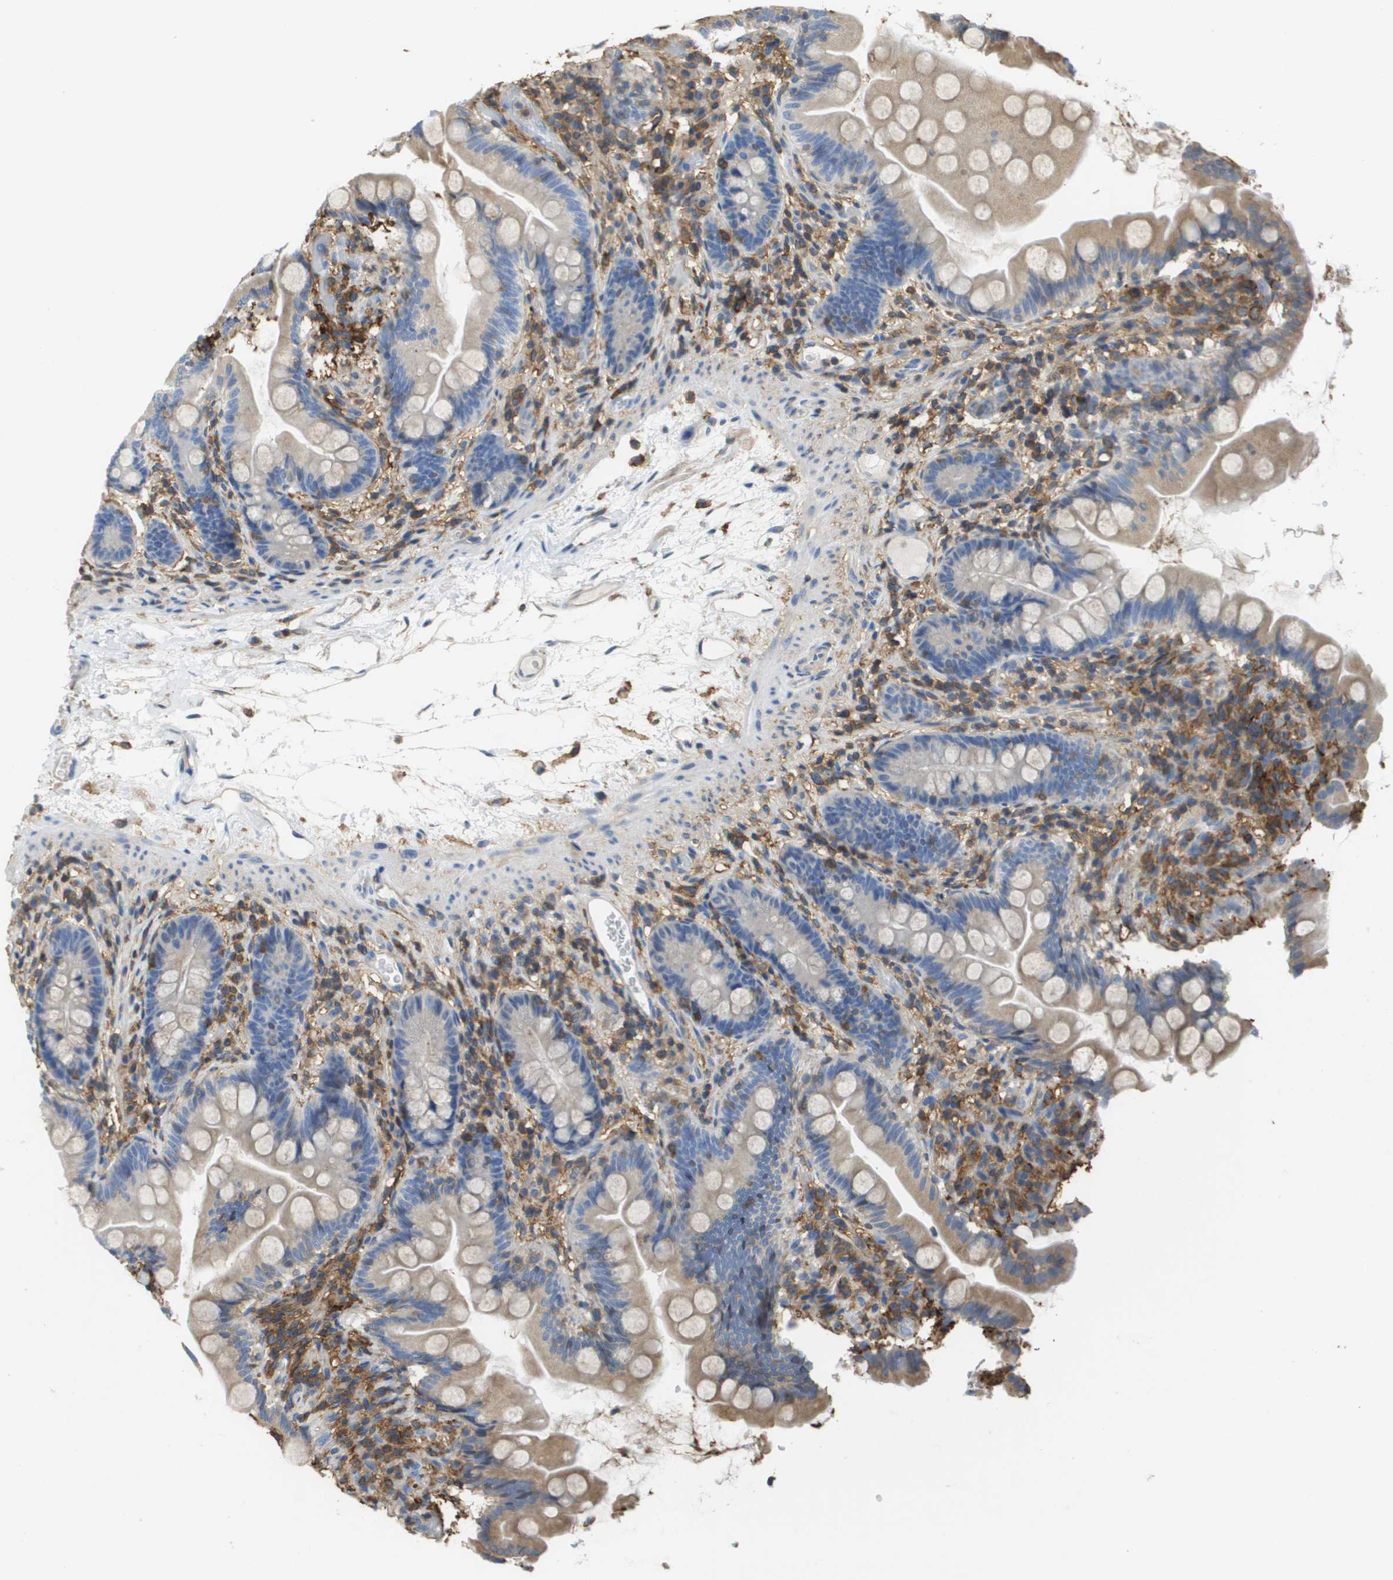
{"staining": {"intensity": "weak", "quantity": "25%-75%", "location": "cytoplasmic/membranous"}, "tissue": "small intestine", "cell_type": "Glandular cells", "image_type": "normal", "snomed": [{"axis": "morphology", "description": "Normal tissue, NOS"}, {"axis": "topography", "description": "Small intestine"}], "caption": "A brown stain shows weak cytoplasmic/membranous positivity of a protein in glandular cells of normal small intestine. The staining was performed using DAB (3,3'-diaminobenzidine), with brown indicating positive protein expression. Nuclei are stained blue with hematoxylin.", "gene": "PASK", "patient": {"sex": "female", "age": 56}}